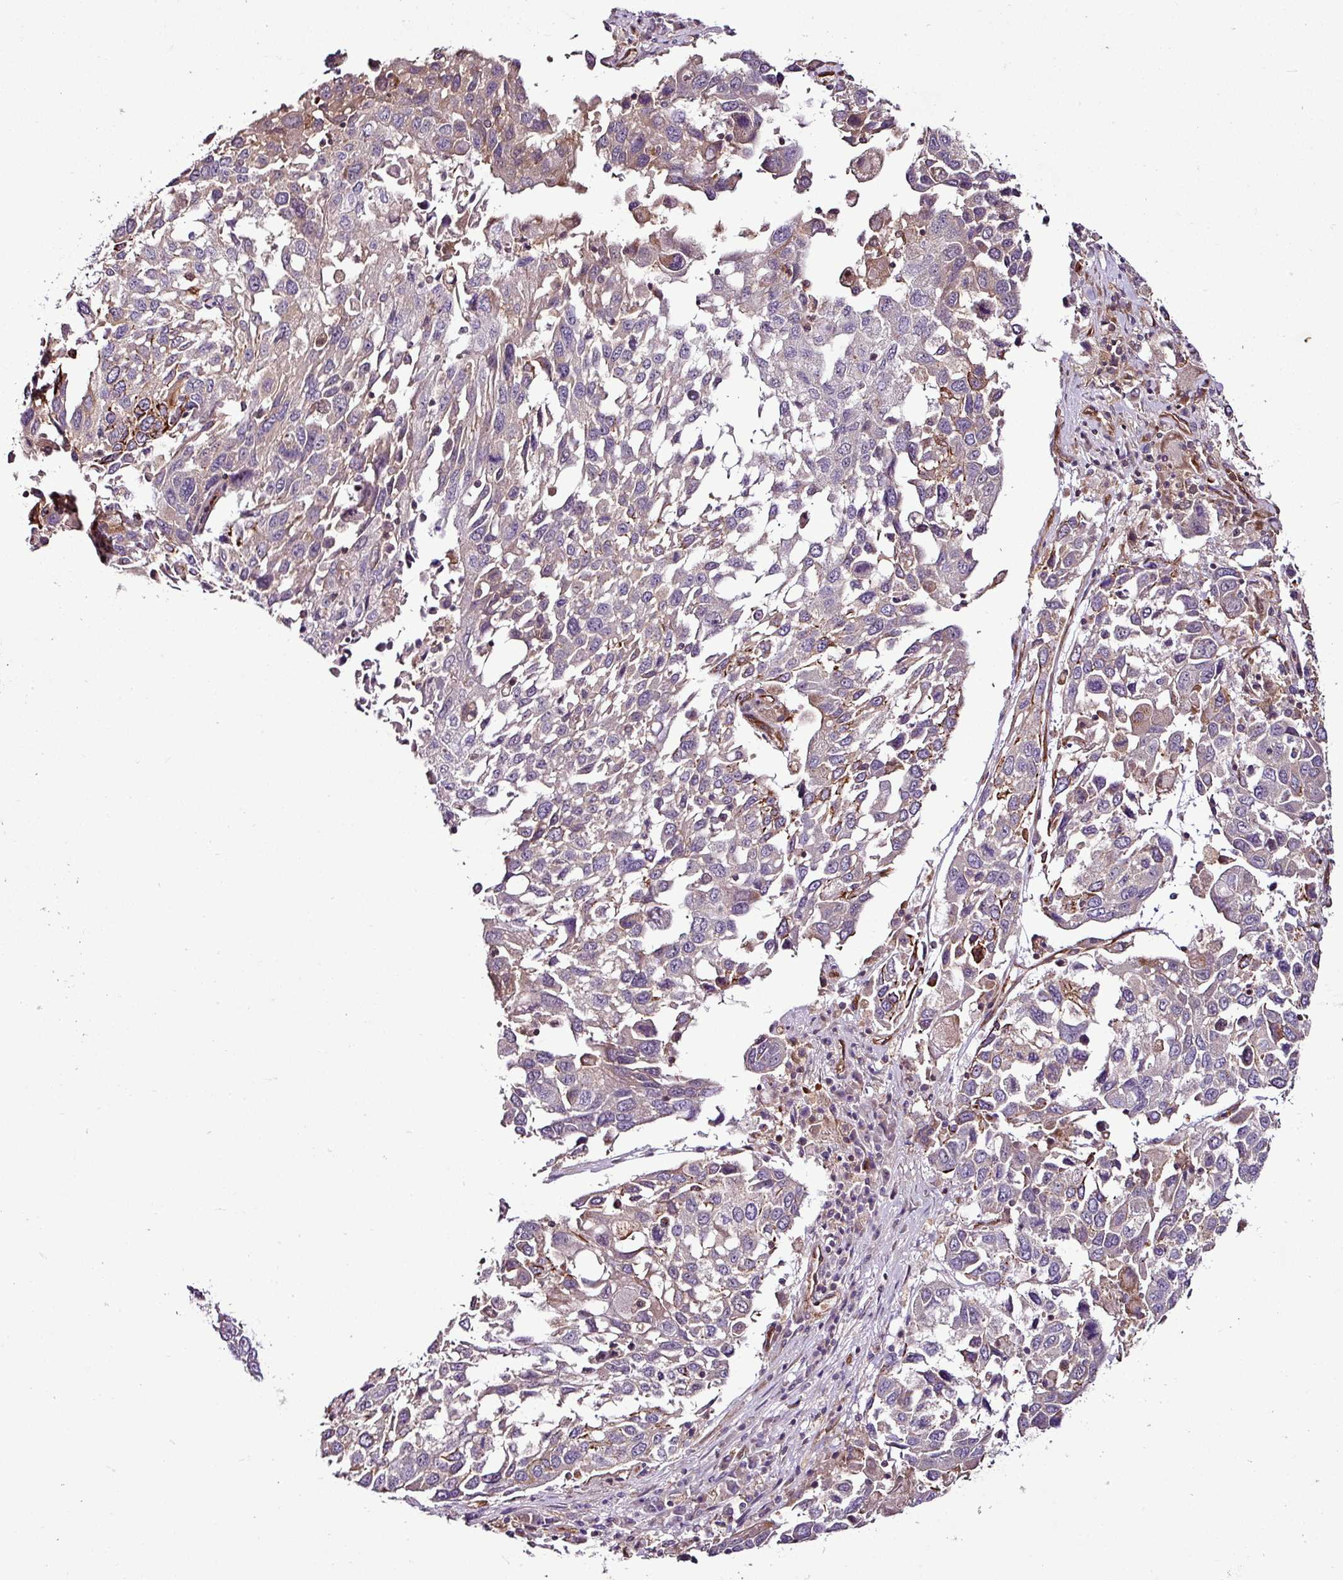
{"staining": {"intensity": "negative", "quantity": "none", "location": "none"}, "tissue": "lung cancer", "cell_type": "Tumor cells", "image_type": "cancer", "snomed": [{"axis": "morphology", "description": "Squamous cell carcinoma, NOS"}, {"axis": "topography", "description": "Lung"}], "caption": "The photomicrograph demonstrates no significant positivity in tumor cells of lung cancer.", "gene": "ZNF106", "patient": {"sex": "male", "age": 65}}